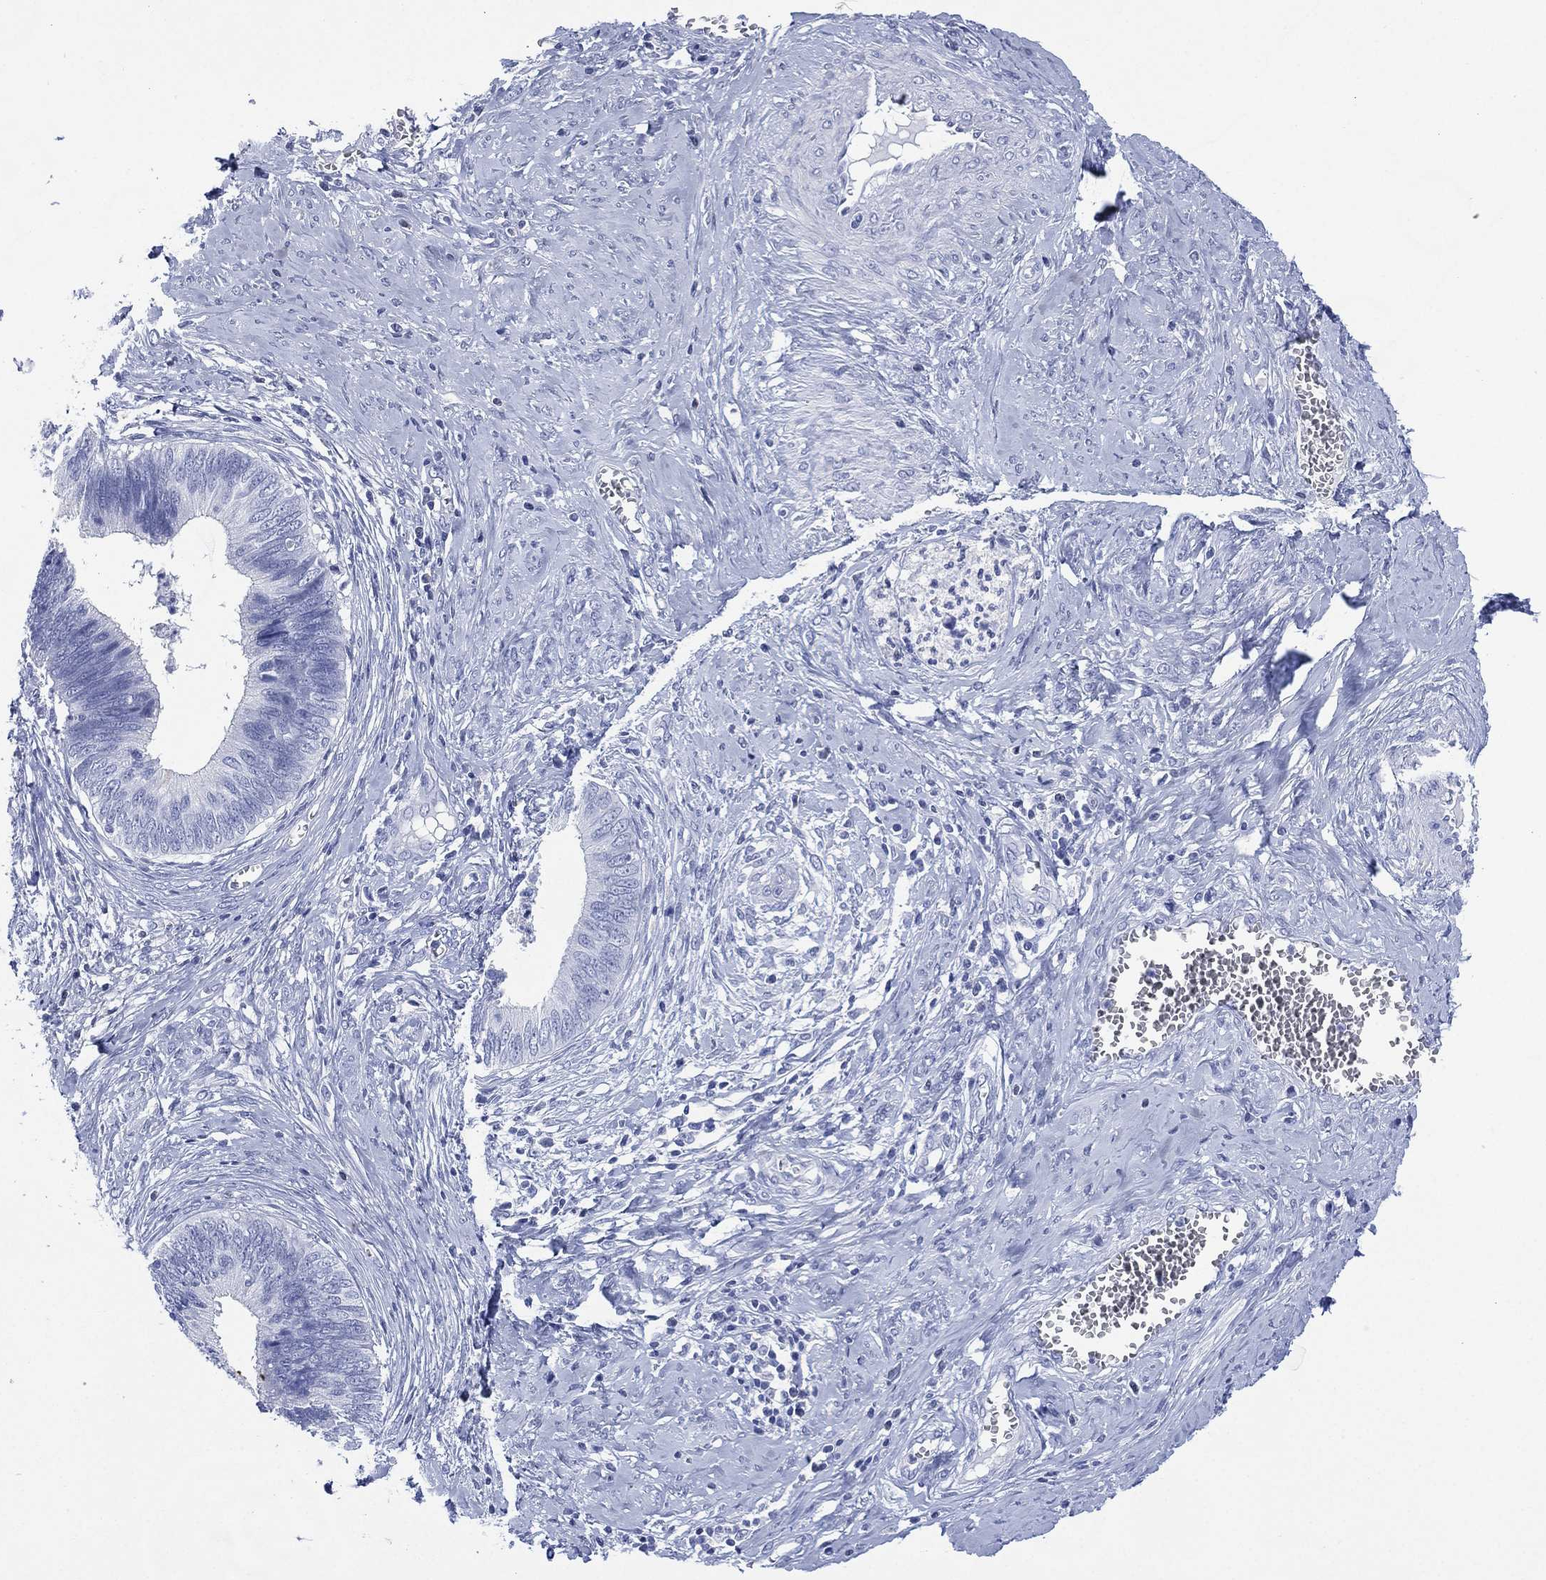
{"staining": {"intensity": "negative", "quantity": "none", "location": "none"}, "tissue": "cervical cancer", "cell_type": "Tumor cells", "image_type": "cancer", "snomed": [{"axis": "morphology", "description": "Adenocarcinoma, NOS"}, {"axis": "topography", "description": "Cervix"}], "caption": "A photomicrograph of human adenocarcinoma (cervical) is negative for staining in tumor cells. (Brightfield microscopy of DAB immunohistochemistry at high magnification).", "gene": "TMEM247", "patient": {"sex": "female", "age": 42}}